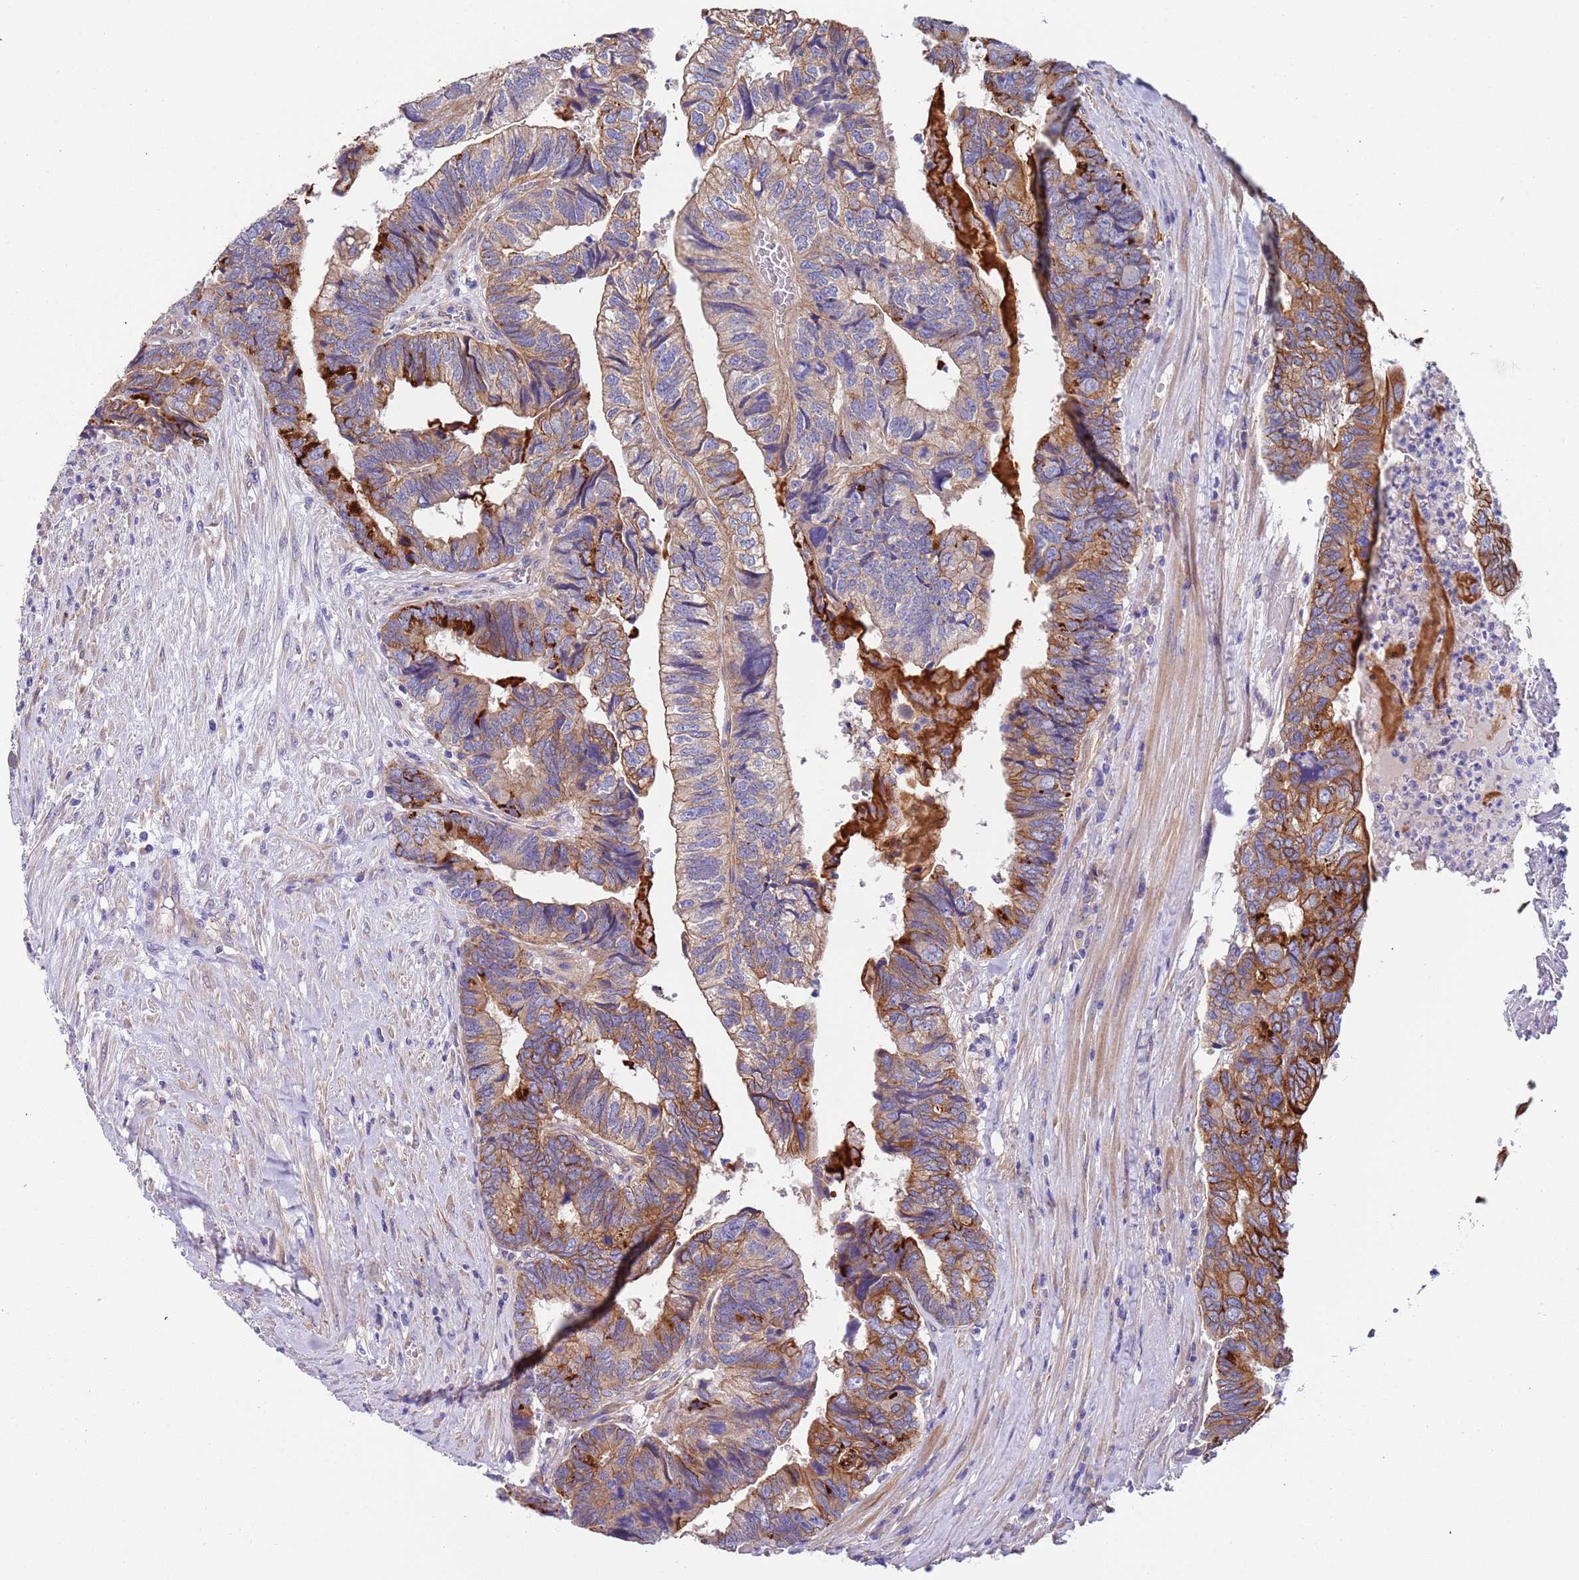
{"staining": {"intensity": "moderate", "quantity": ">75%", "location": "cytoplasmic/membranous"}, "tissue": "colorectal cancer", "cell_type": "Tumor cells", "image_type": "cancer", "snomed": [{"axis": "morphology", "description": "Adenocarcinoma, NOS"}, {"axis": "topography", "description": "Colon"}], "caption": "This is an image of IHC staining of colorectal cancer (adenocarcinoma), which shows moderate staining in the cytoplasmic/membranous of tumor cells.", "gene": "LAMB4", "patient": {"sex": "female", "age": 67}}